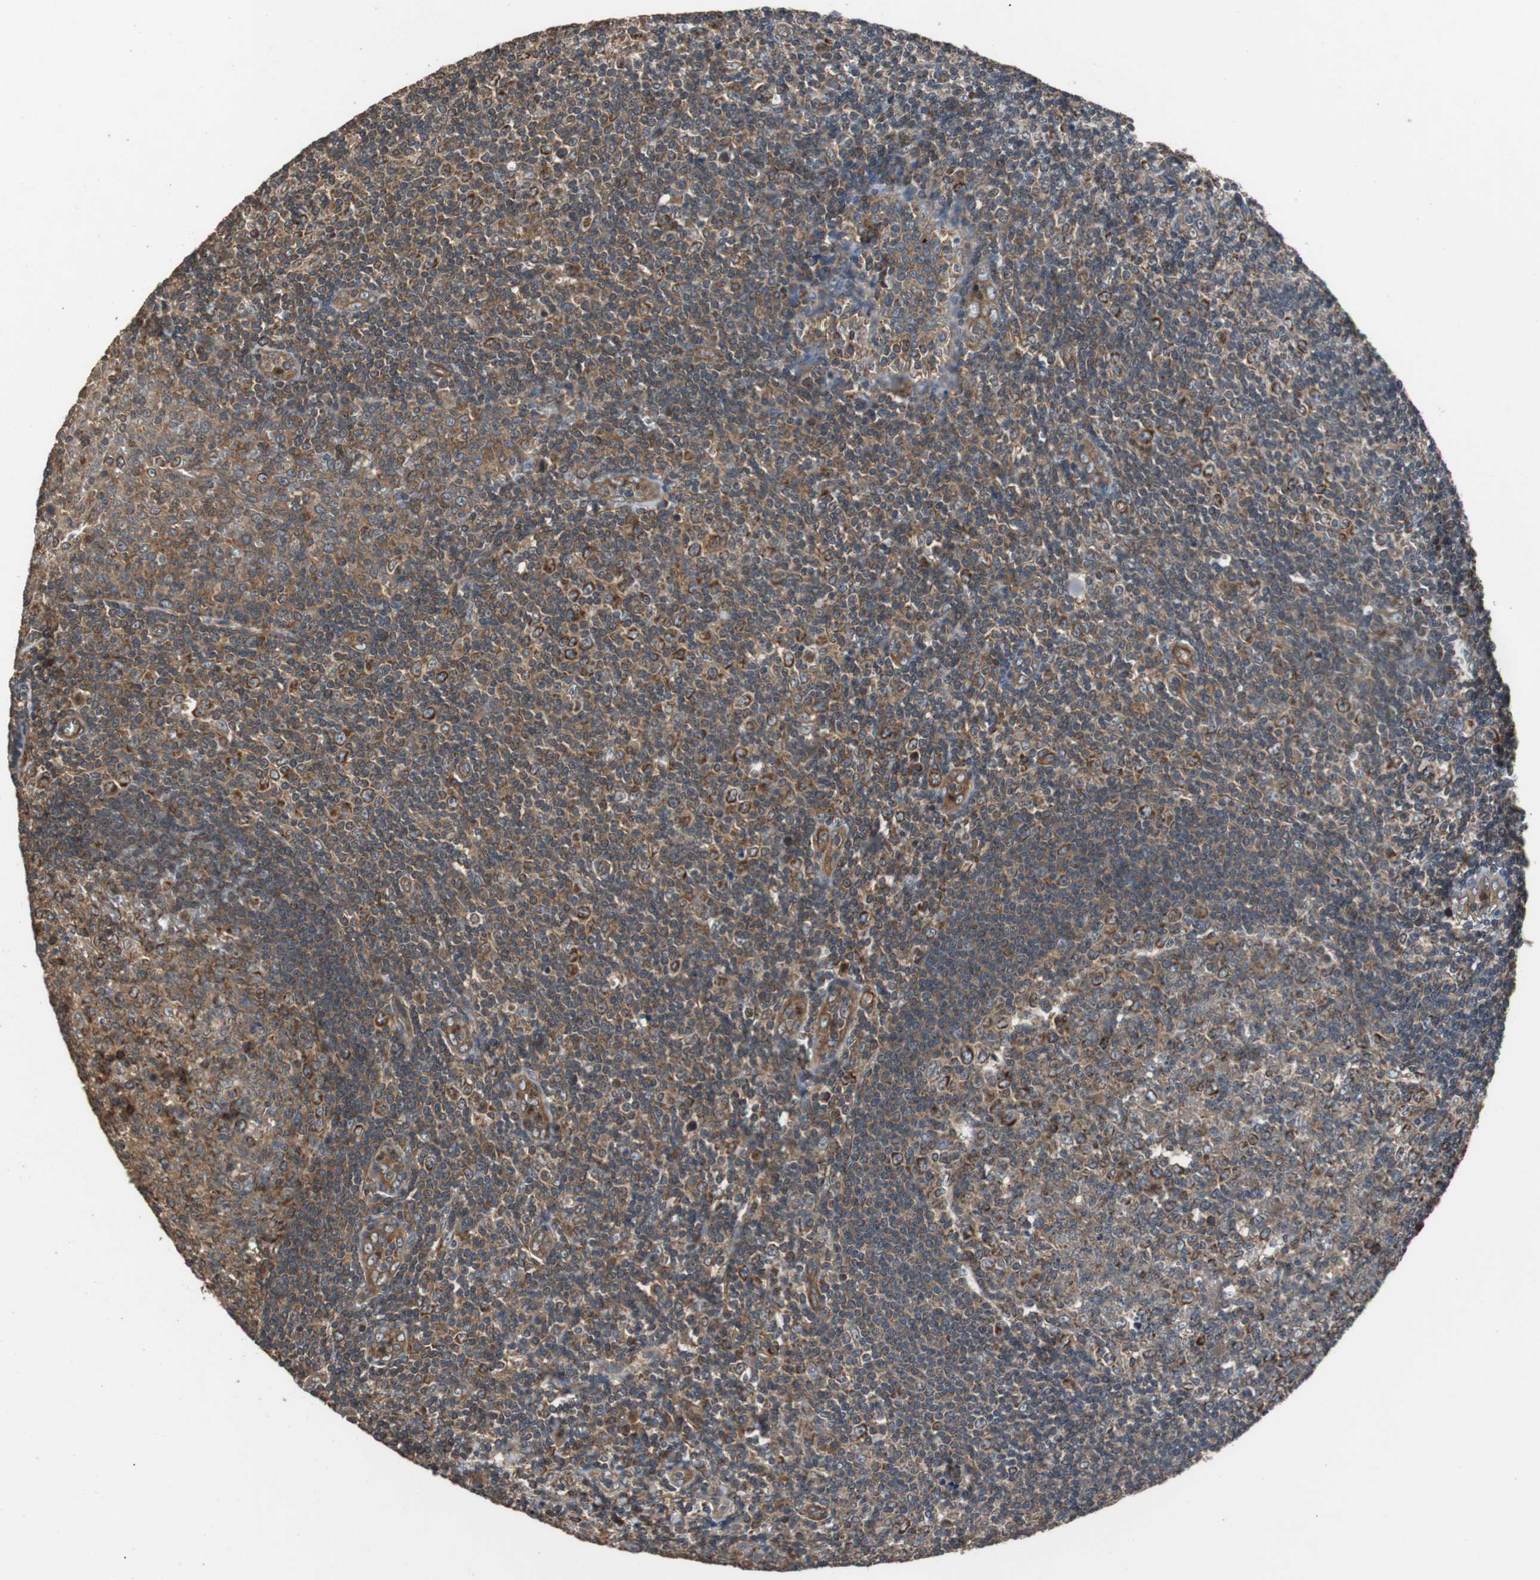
{"staining": {"intensity": "strong", "quantity": ">75%", "location": "cytoplasmic/membranous"}, "tissue": "tonsil", "cell_type": "Germinal center cells", "image_type": "normal", "snomed": [{"axis": "morphology", "description": "Normal tissue, NOS"}, {"axis": "topography", "description": "Tonsil"}], "caption": "Immunohistochemical staining of unremarkable tonsil shows >75% levels of strong cytoplasmic/membranous protein staining in approximately >75% of germinal center cells. The staining was performed using DAB (3,3'-diaminobenzidine) to visualize the protein expression in brown, while the nuclei were stained in blue with hematoxylin (Magnification: 20x).", "gene": "PITRM1", "patient": {"sex": "male", "age": 31}}